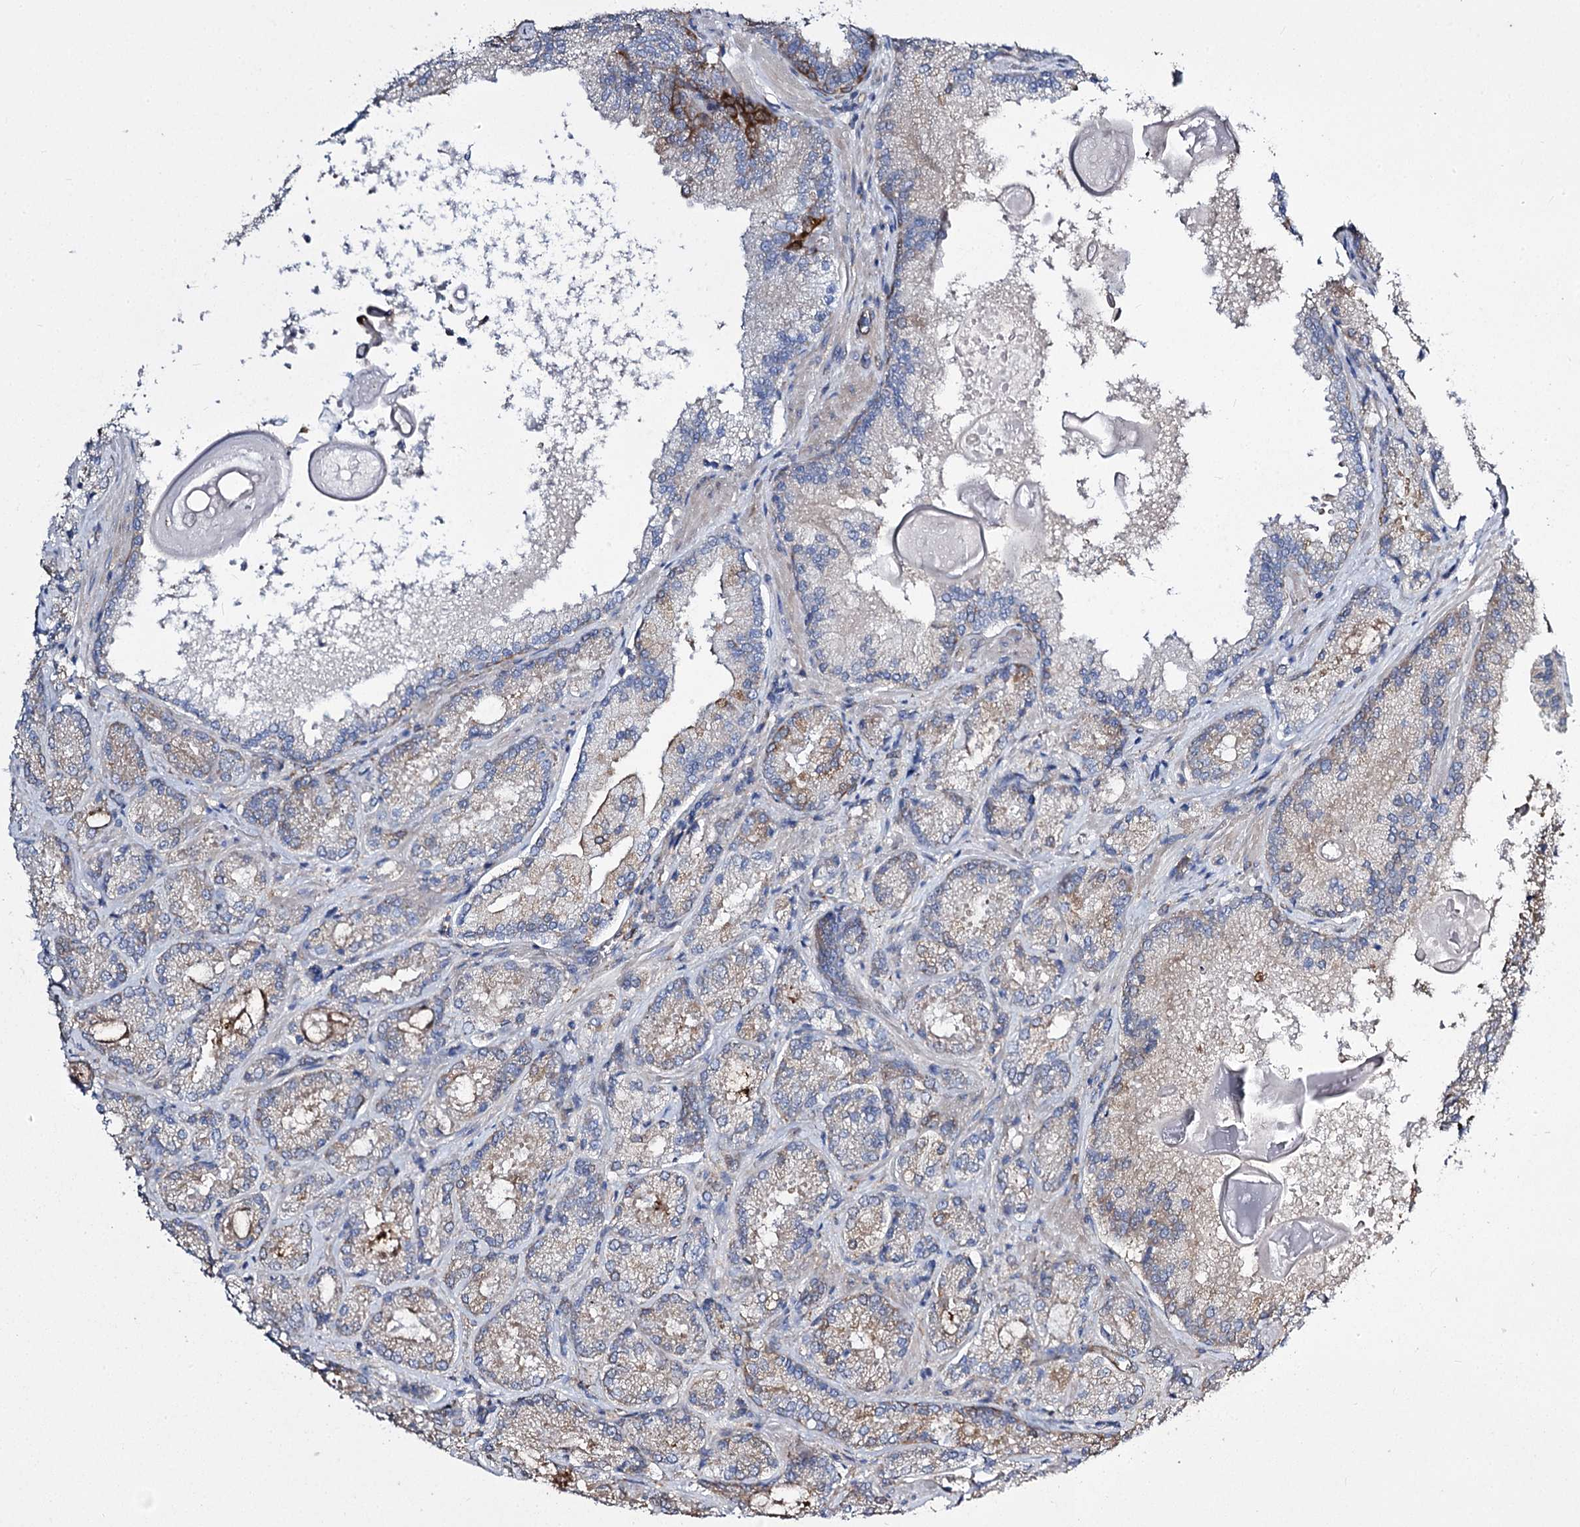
{"staining": {"intensity": "moderate", "quantity": "25%-75%", "location": "cytoplasmic/membranous"}, "tissue": "prostate cancer", "cell_type": "Tumor cells", "image_type": "cancer", "snomed": [{"axis": "morphology", "description": "Adenocarcinoma, Low grade"}, {"axis": "topography", "description": "Prostate"}], "caption": "Protein expression analysis of human prostate cancer (adenocarcinoma (low-grade)) reveals moderate cytoplasmic/membranous positivity in about 25%-75% of tumor cells.", "gene": "RMDN2", "patient": {"sex": "male", "age": 74}}